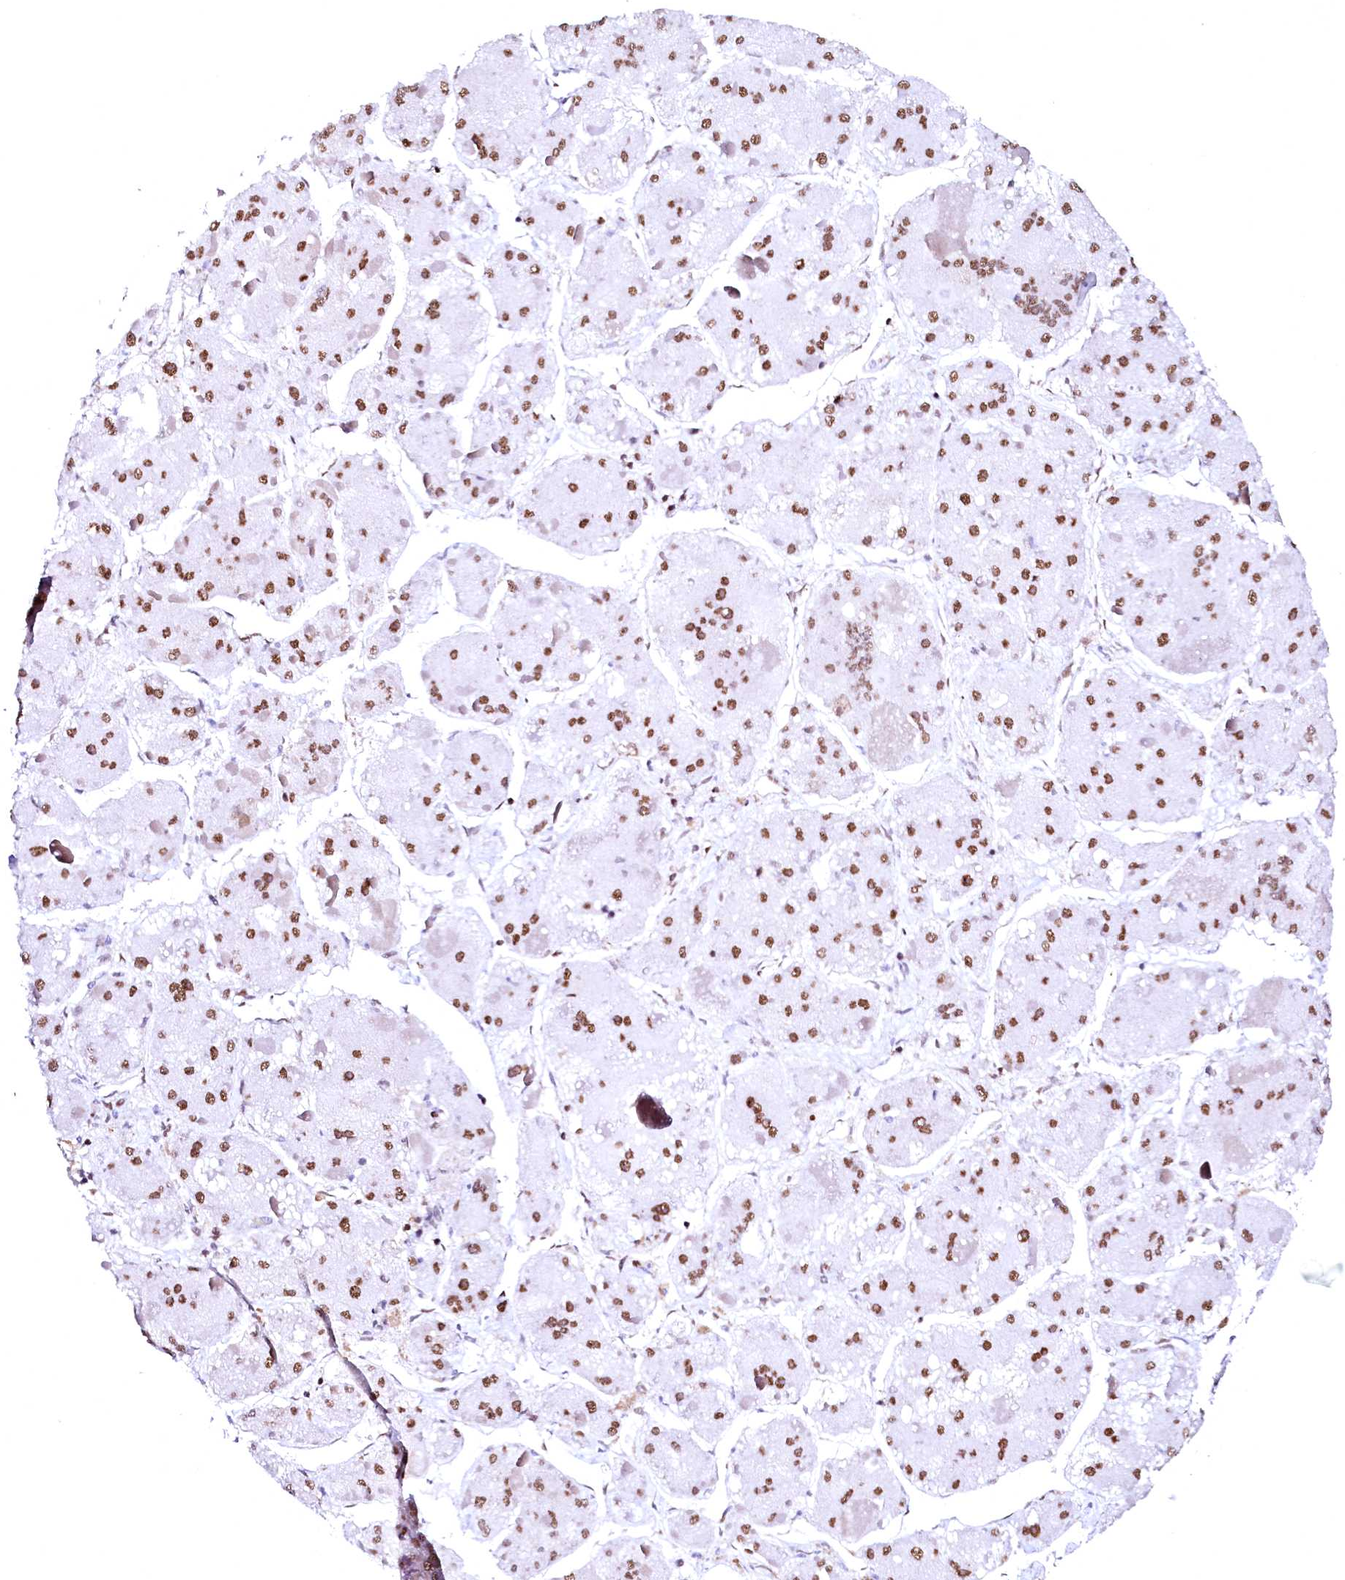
{"staining": {"intensity": "moderate", "quantity": ">75%", "location": "nuclear"}, "tissue": "liver cancer", "cell_type": "Tumor cells", "image_type": "cancer", "snomed": [{"axis": "morphology", "description": "Carcinoma, Hepatocellular, NOS"}, {"axis": "topography", "description": "Liver"}], "caption": "Hepatocellular carcinoma (liver) stained with a protein marker displays moderate staining in tumor cells.", "gene": "CPSF6", "patient": {"sex": "female", "age": 73}}